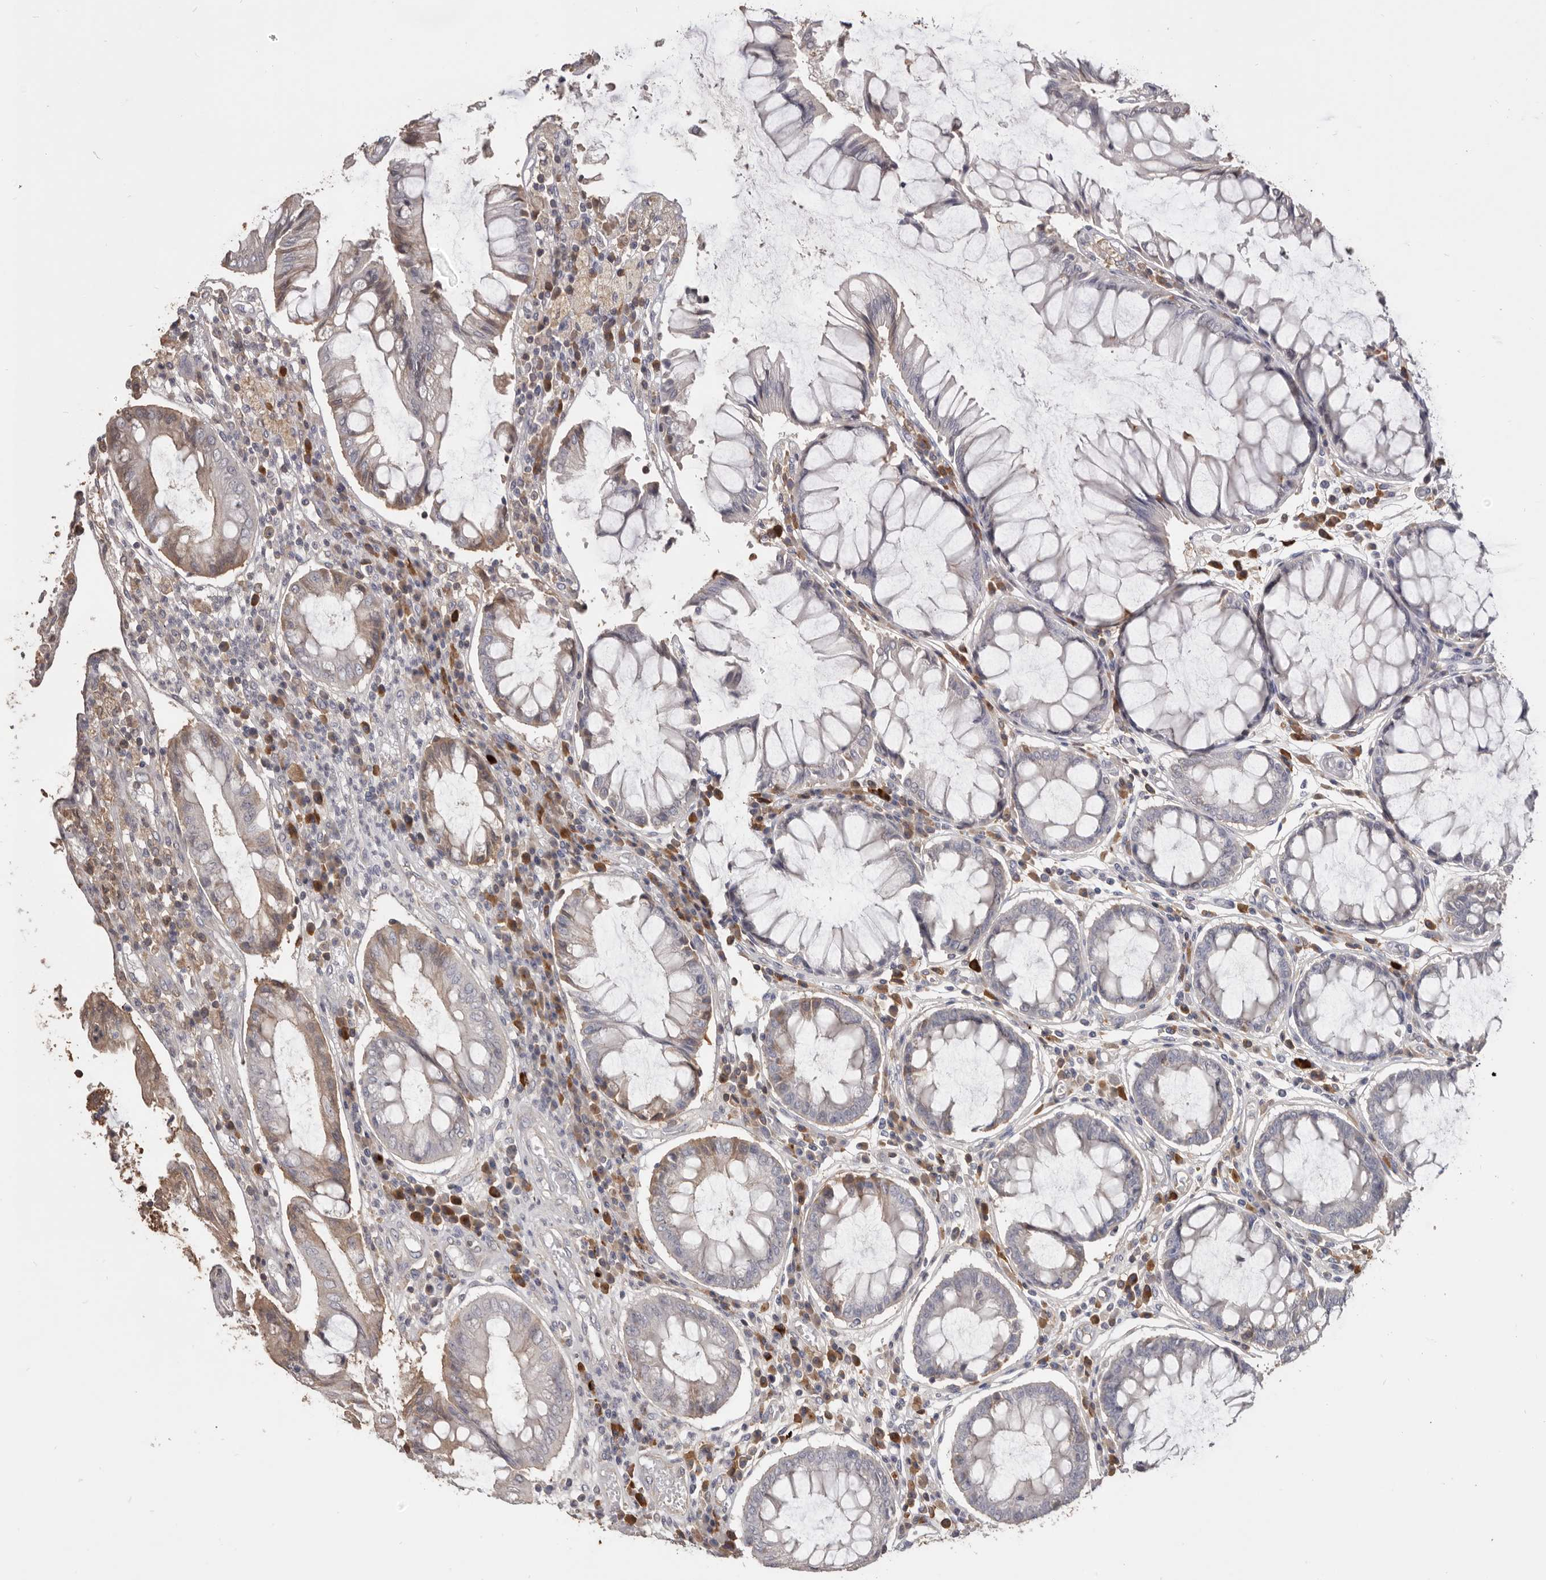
{"staining": {"intensity": "moderate", "quantity": "<25%", "location": "cytoplasmic/membranous"}, "tissue": "colorectal cancer", "cell_type": "Tumor cells", "image_type": "cancer", "snomed": [{"axis": "morphology", "description": "Adenocarcinoma, NOS"}, {"axis": "topography", "description": "Rectum"}], "caption": "Human colorectal adenocarcinoma stained with a protein marker displays moderate staining in tumor cells.", "gene": "HCAR2", "patient": {"sex": "male", "age": 84}}